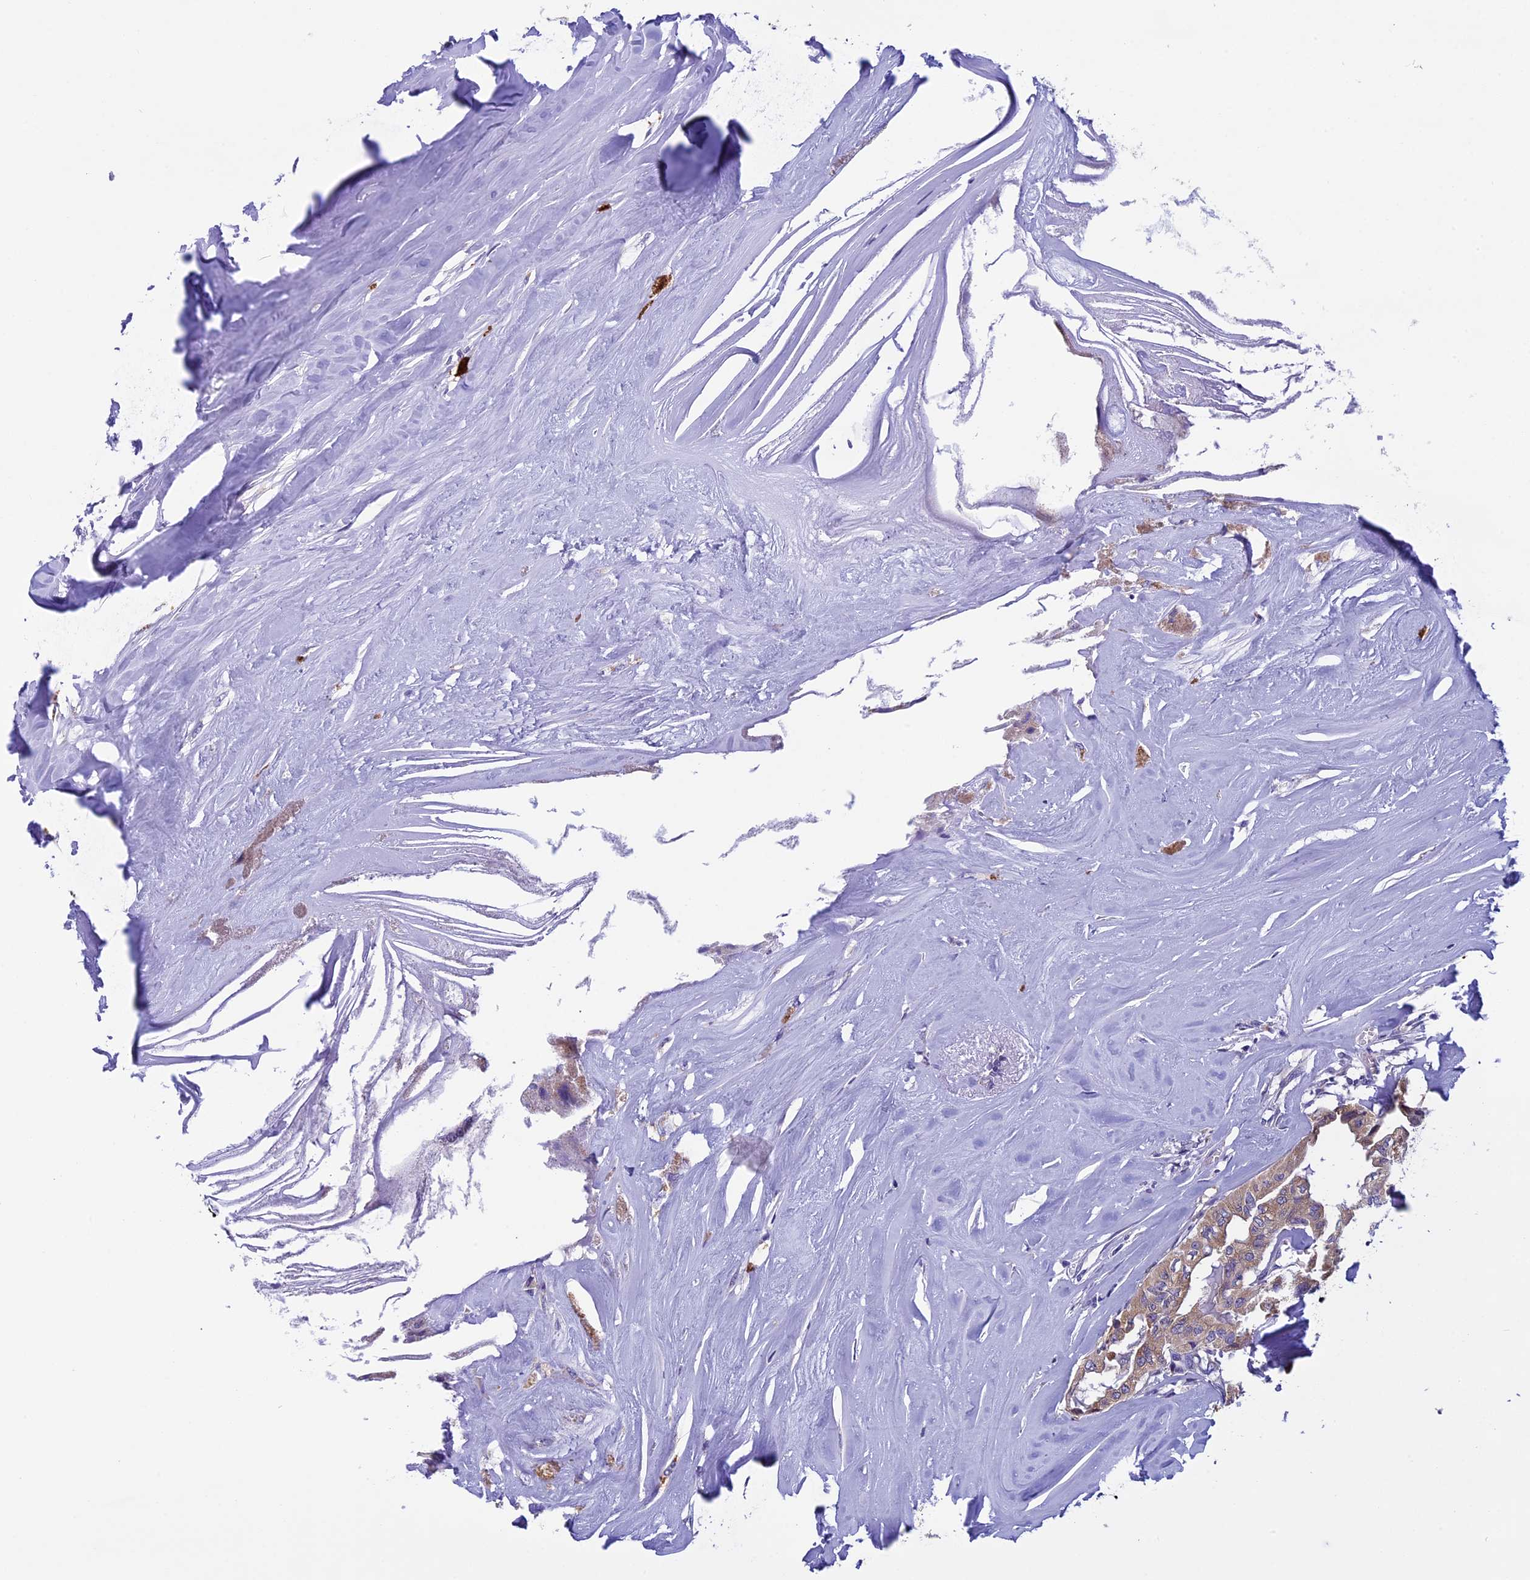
{"staining": {"intensity": "moderate", "quantity": ">75%", "location": "cytoplasmic/membranous"}, "tissue": "thyroid cancer", "cell_type": "Tumor cells", "image_type": "cancer", "snomed": [{"axis": "morphology", "description": "Papillary adenocarcinoma, NOS"}, {"axis": "topography", "description": "Thyroid gland"}], "caption": "Immunohistochemical staining of papillary adenocarcinoma (thyroid) demonstrates medium levels of moderate cytoplasmic/membranous protein expression in approximately >75% of tumor cells.", "gene": "ZNF317", "patient": {"sex": "female", "age": 59}}